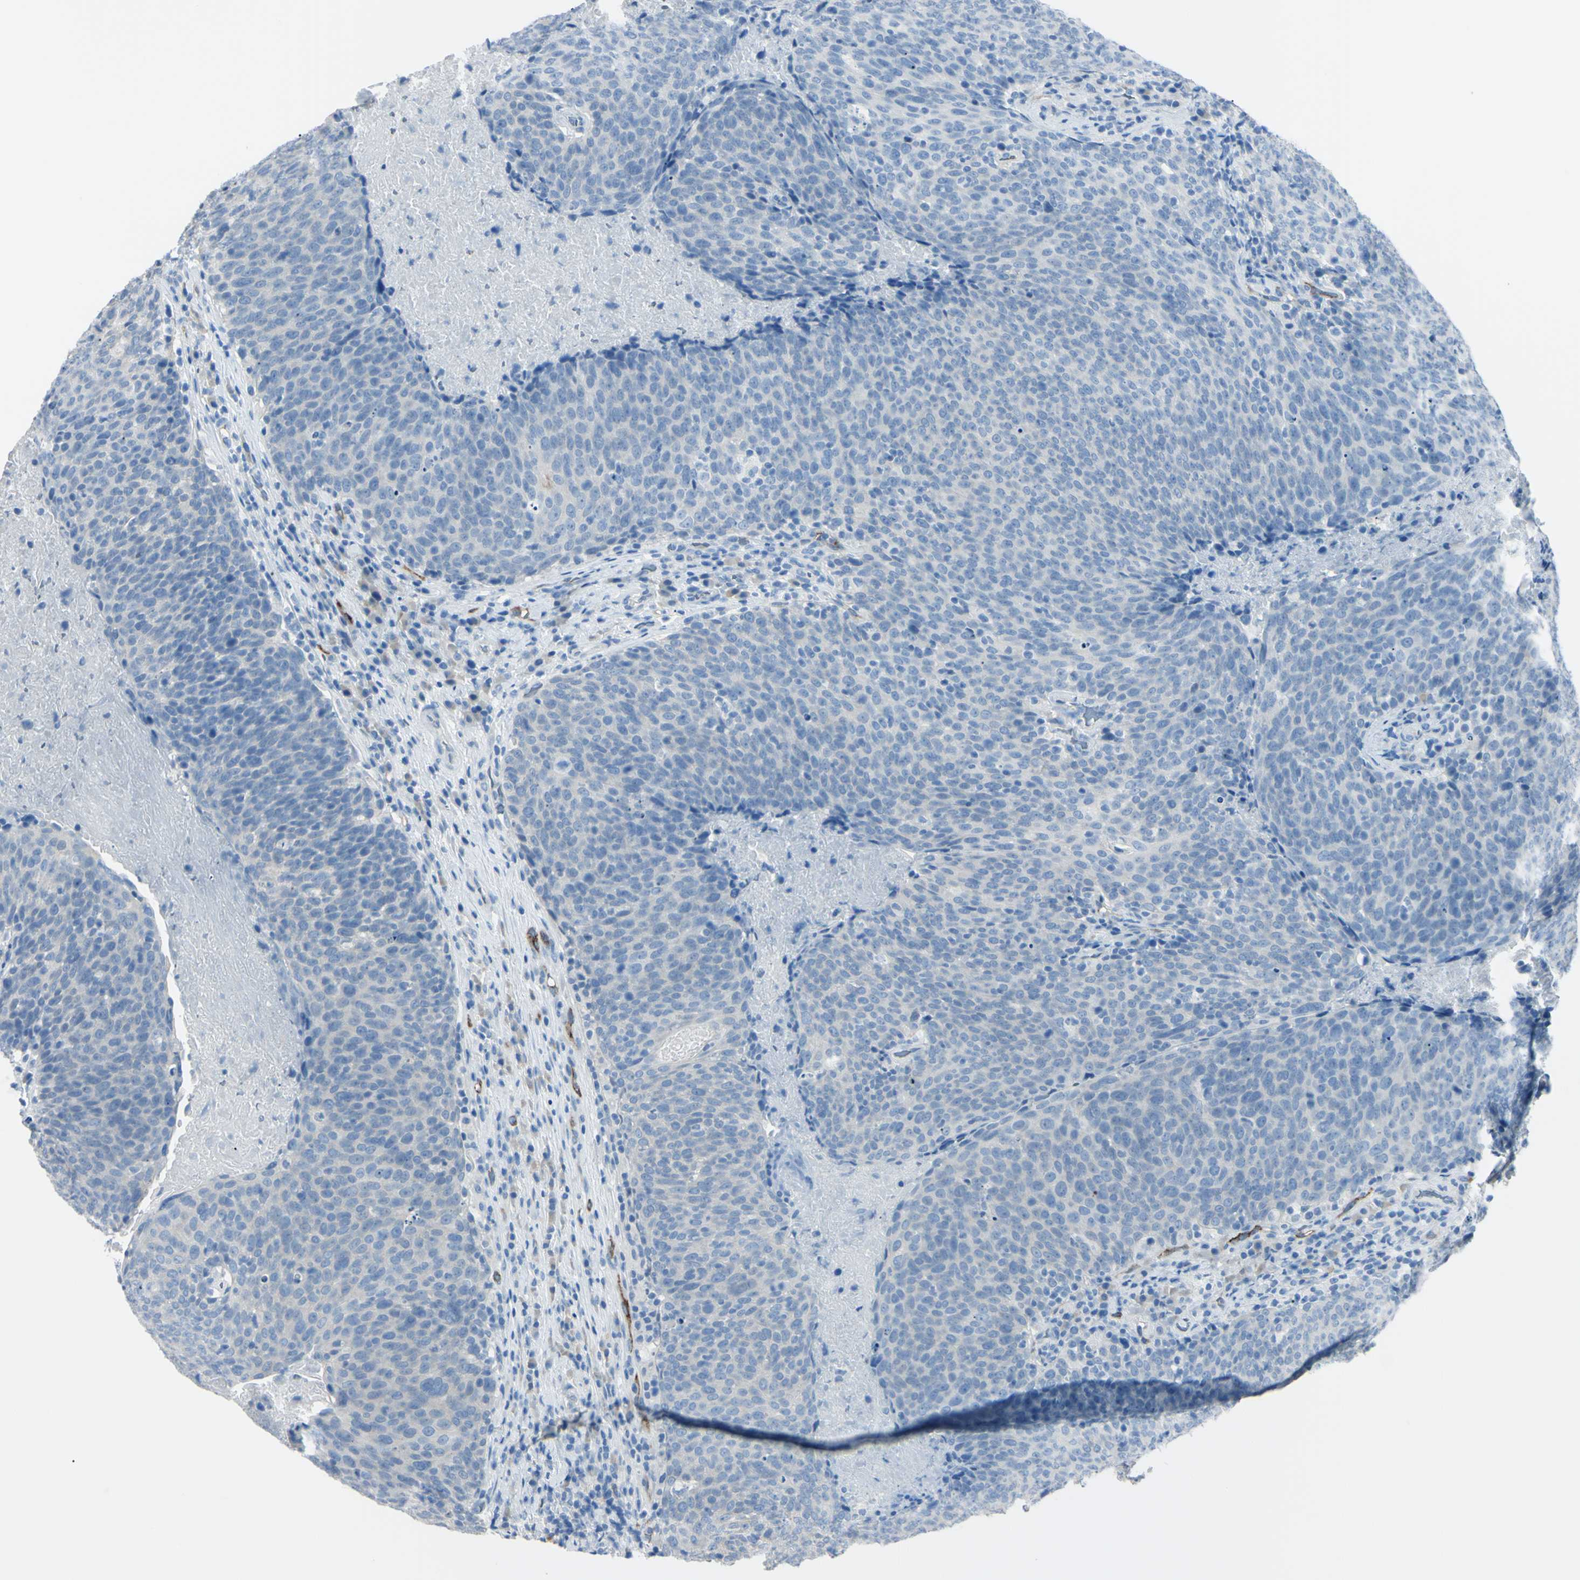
{"staining": {"intensity": "negative", "quantity": "none", "location": "none"}, "tissue": "head and neck cancer", "cell_type": "Tumor cells", "image_type": "cancer", "snomed": [{"axis": "morphology", "description": "Squamous cell carcinoma, NOS"}, {"axis": "morphology", "description": "Squamous cell carcinoma, metastatic, NOS"}, {"axis": "topography", "description": "Lymph node"}, {"axis": "topography", "description": "Head-Neck"}], "caption": "Tumor cells show no significant staining in head and neck cancer (squamous cell carcinoma).", "gene": "FOLH1", "patient": {"sex": "male", "age": 62}}